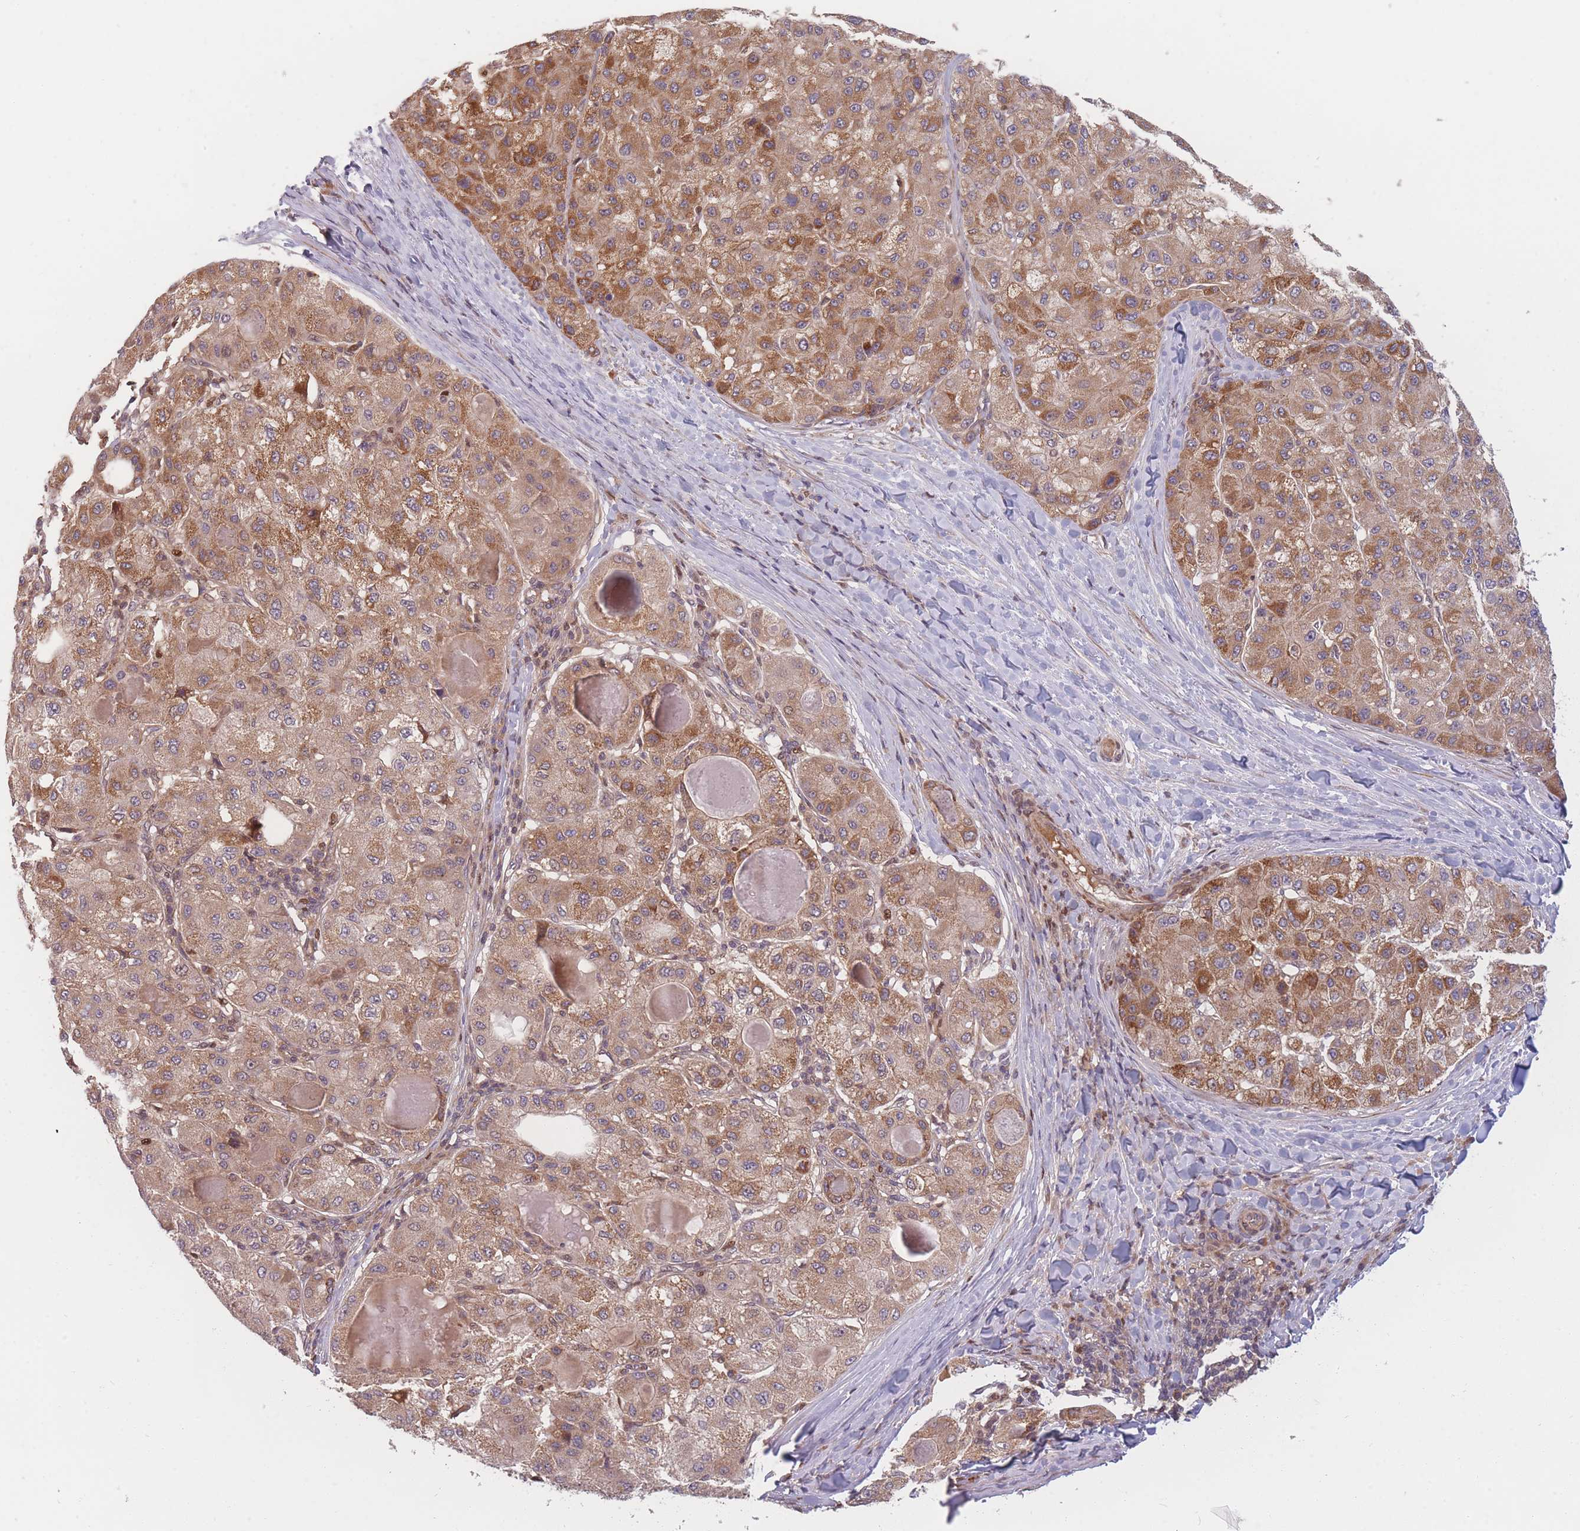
{"staining": {"intensity": "moderate", "quantity": ">75%", "location": "cytoplasmic/membranous"}, "tissue": "liver cancer", "cell_type": "Tumor cells", "image_type": "cancer", "snomed": [{"axis": "morphology", "description": "Carcinoma, Hepatocellular, NOS"}, {"axis": "topography", "description": "Liver"}], "caption": "Immunohistochemistry (IHC) image of neoplastic tissue: liver hepatocellular carcinoma stained using IHC shows medium levels of moderate protein expression localized specifically in the cytoplasmic/membranous of tumor cells, appearing as a cytoplasmic/membranous brown color.", "gene": "FAM153A", "patient": {"sex": "male", "age": 80}}